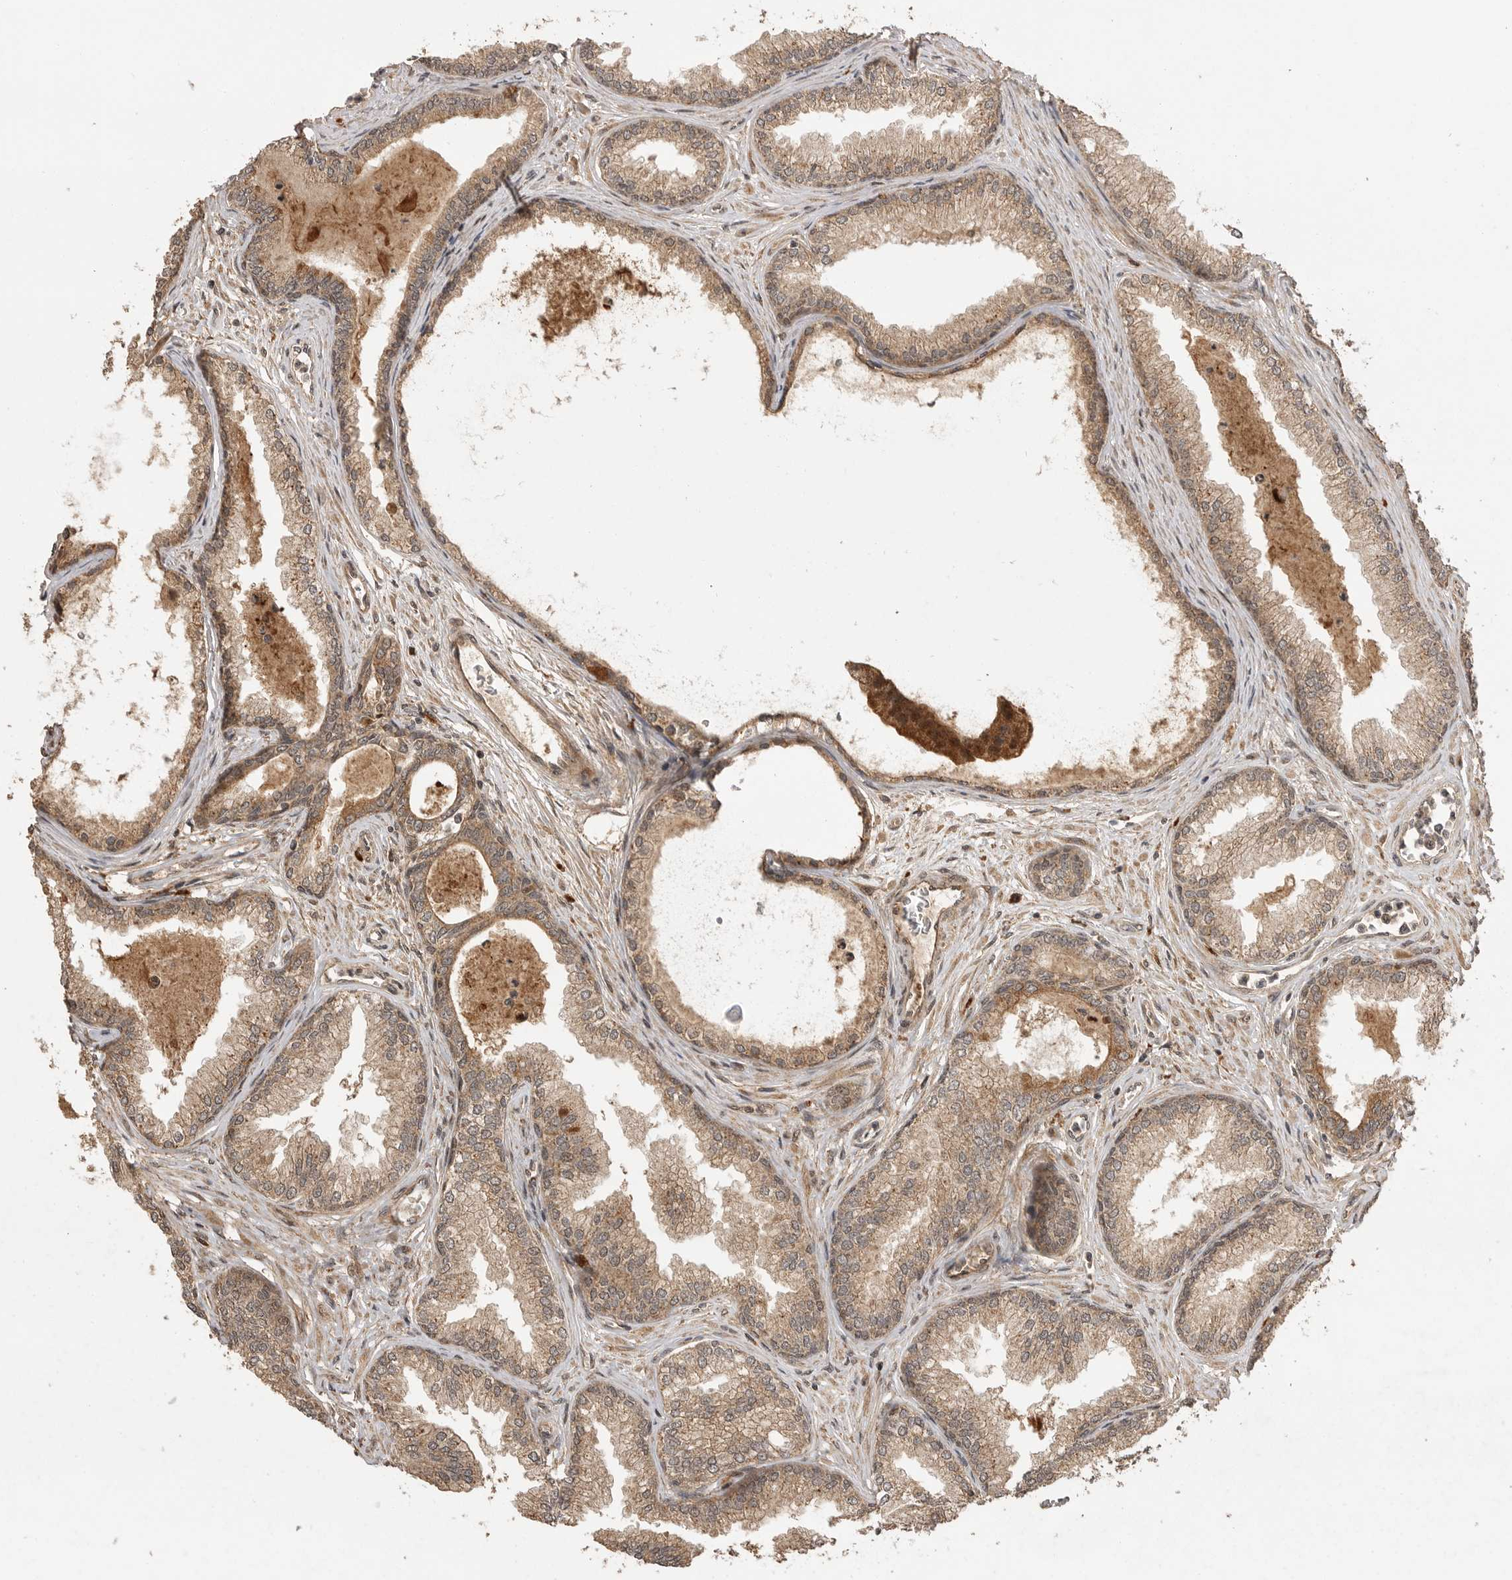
{"staining": {"intensity": "moderate", "quantity": ">75%", "location": "cytoplasmic/membranous"}, "tissue": "prostate cancer", "cell_type": "Tumor cells", "image_type": "cancer", "snomed": [{"axis": "morphology", "description": "Adenocarcinoma, High grade"}, {"axis": "topography", "description": "Prostate"}], "caption": "Approximately >75% of tumor cells in human prostate cancer (adenocarcinoma (high-grade)) display moderate cytoplasmic/membranous protein expression as visualized by brown immunohistochemical staining.", "gene": "BOC", "patient": {"sex": "male", "age": 70}}